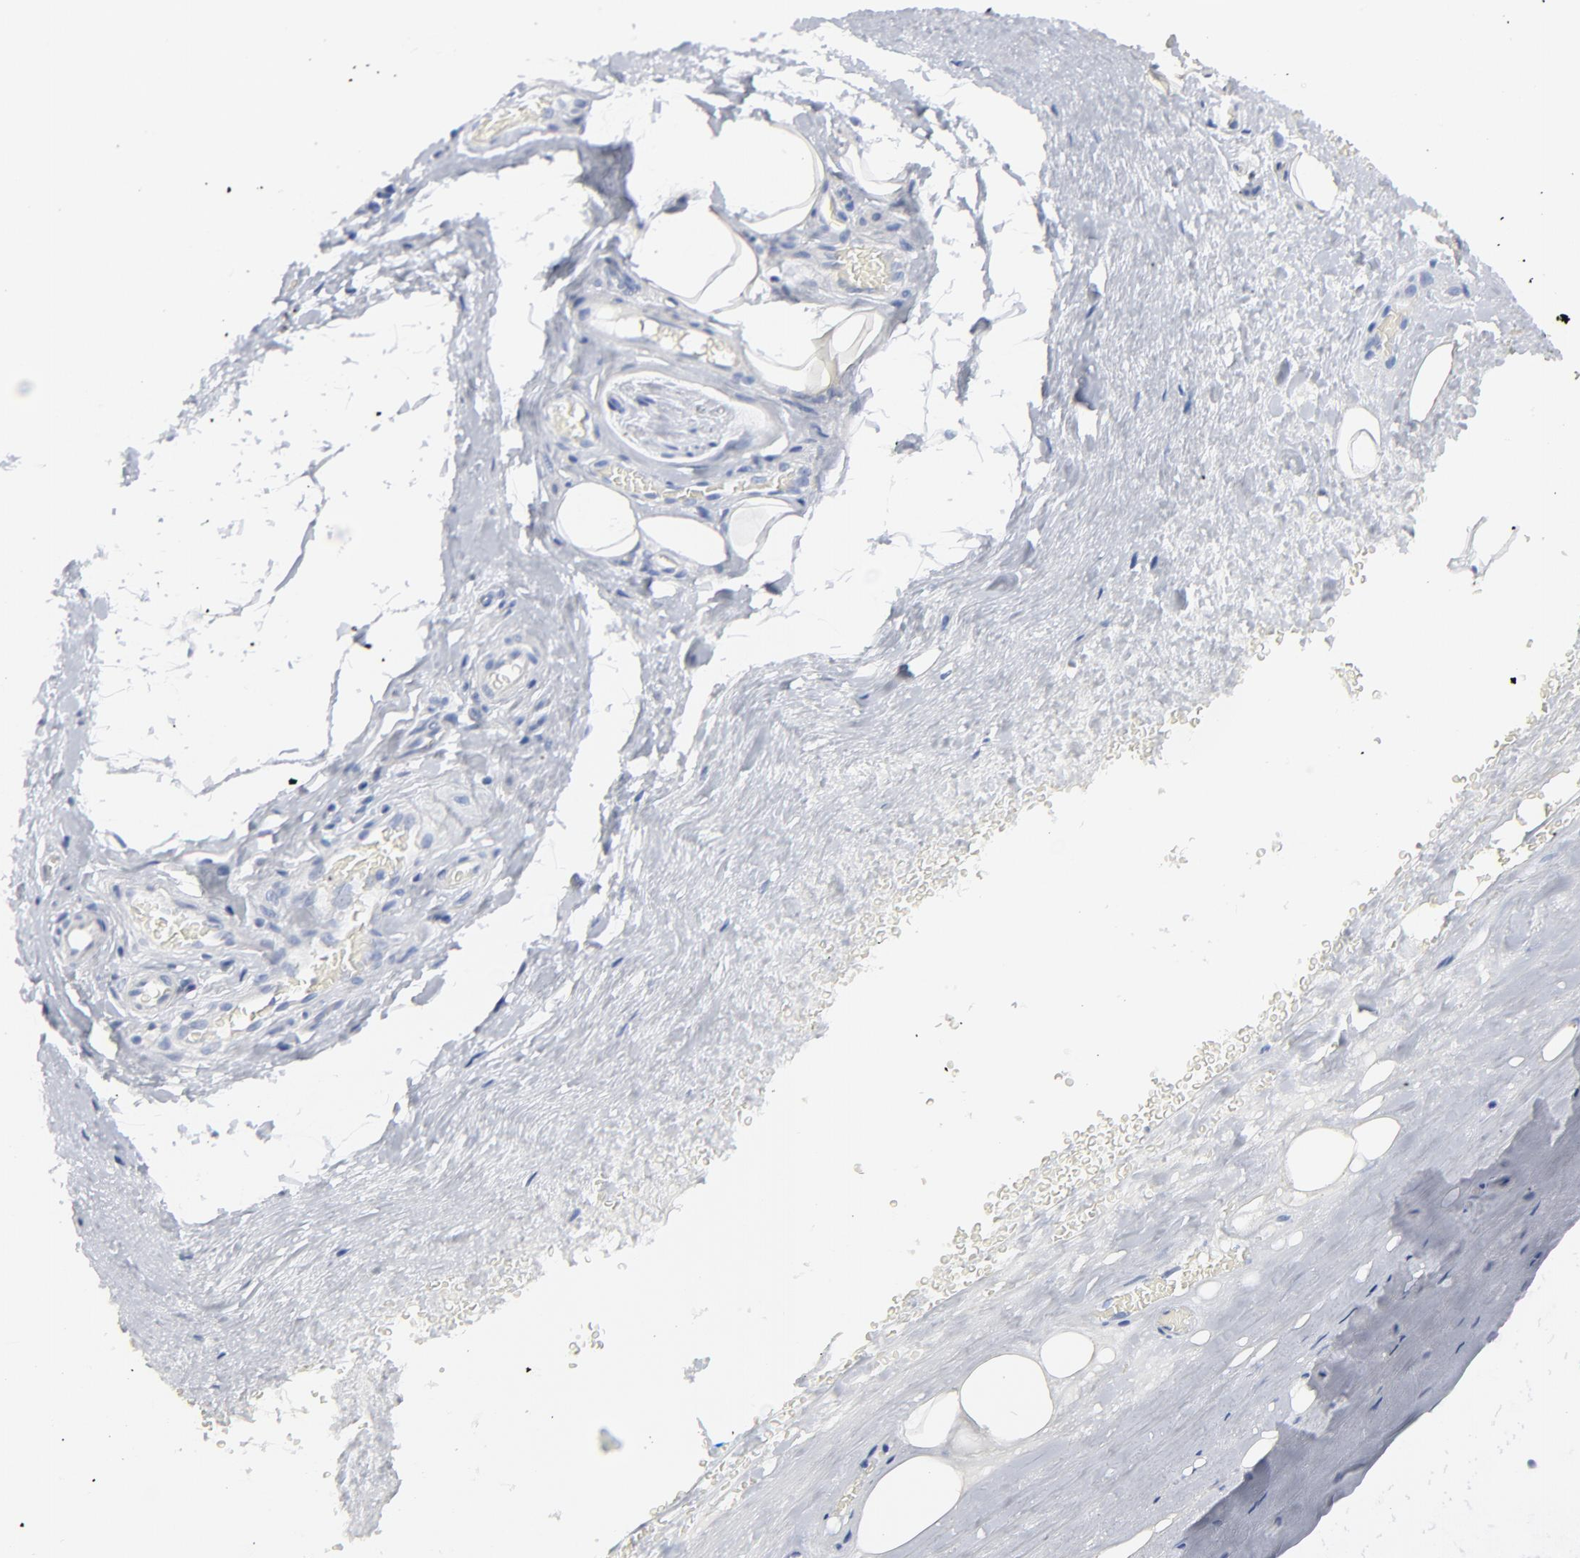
{"staining": {"intensity": "negative", "quantity": "none", "location": "none"}, "tissue": "nasopharynx", "cell_type": "Respiratory epithelial cells", "image_type": "normal", "snomed": [{"axis": "morphology", "description": "Normal tissue, NOS"}, {"axis": "topography", "description": "Nasopharynx"}], "caption": "This is an IHC photomicrograph of benign nasopharynx. There is no staining in respiratory epithelial cells.", "gene": "STAT2", "patient": {"sex": "male", "age": 56}}